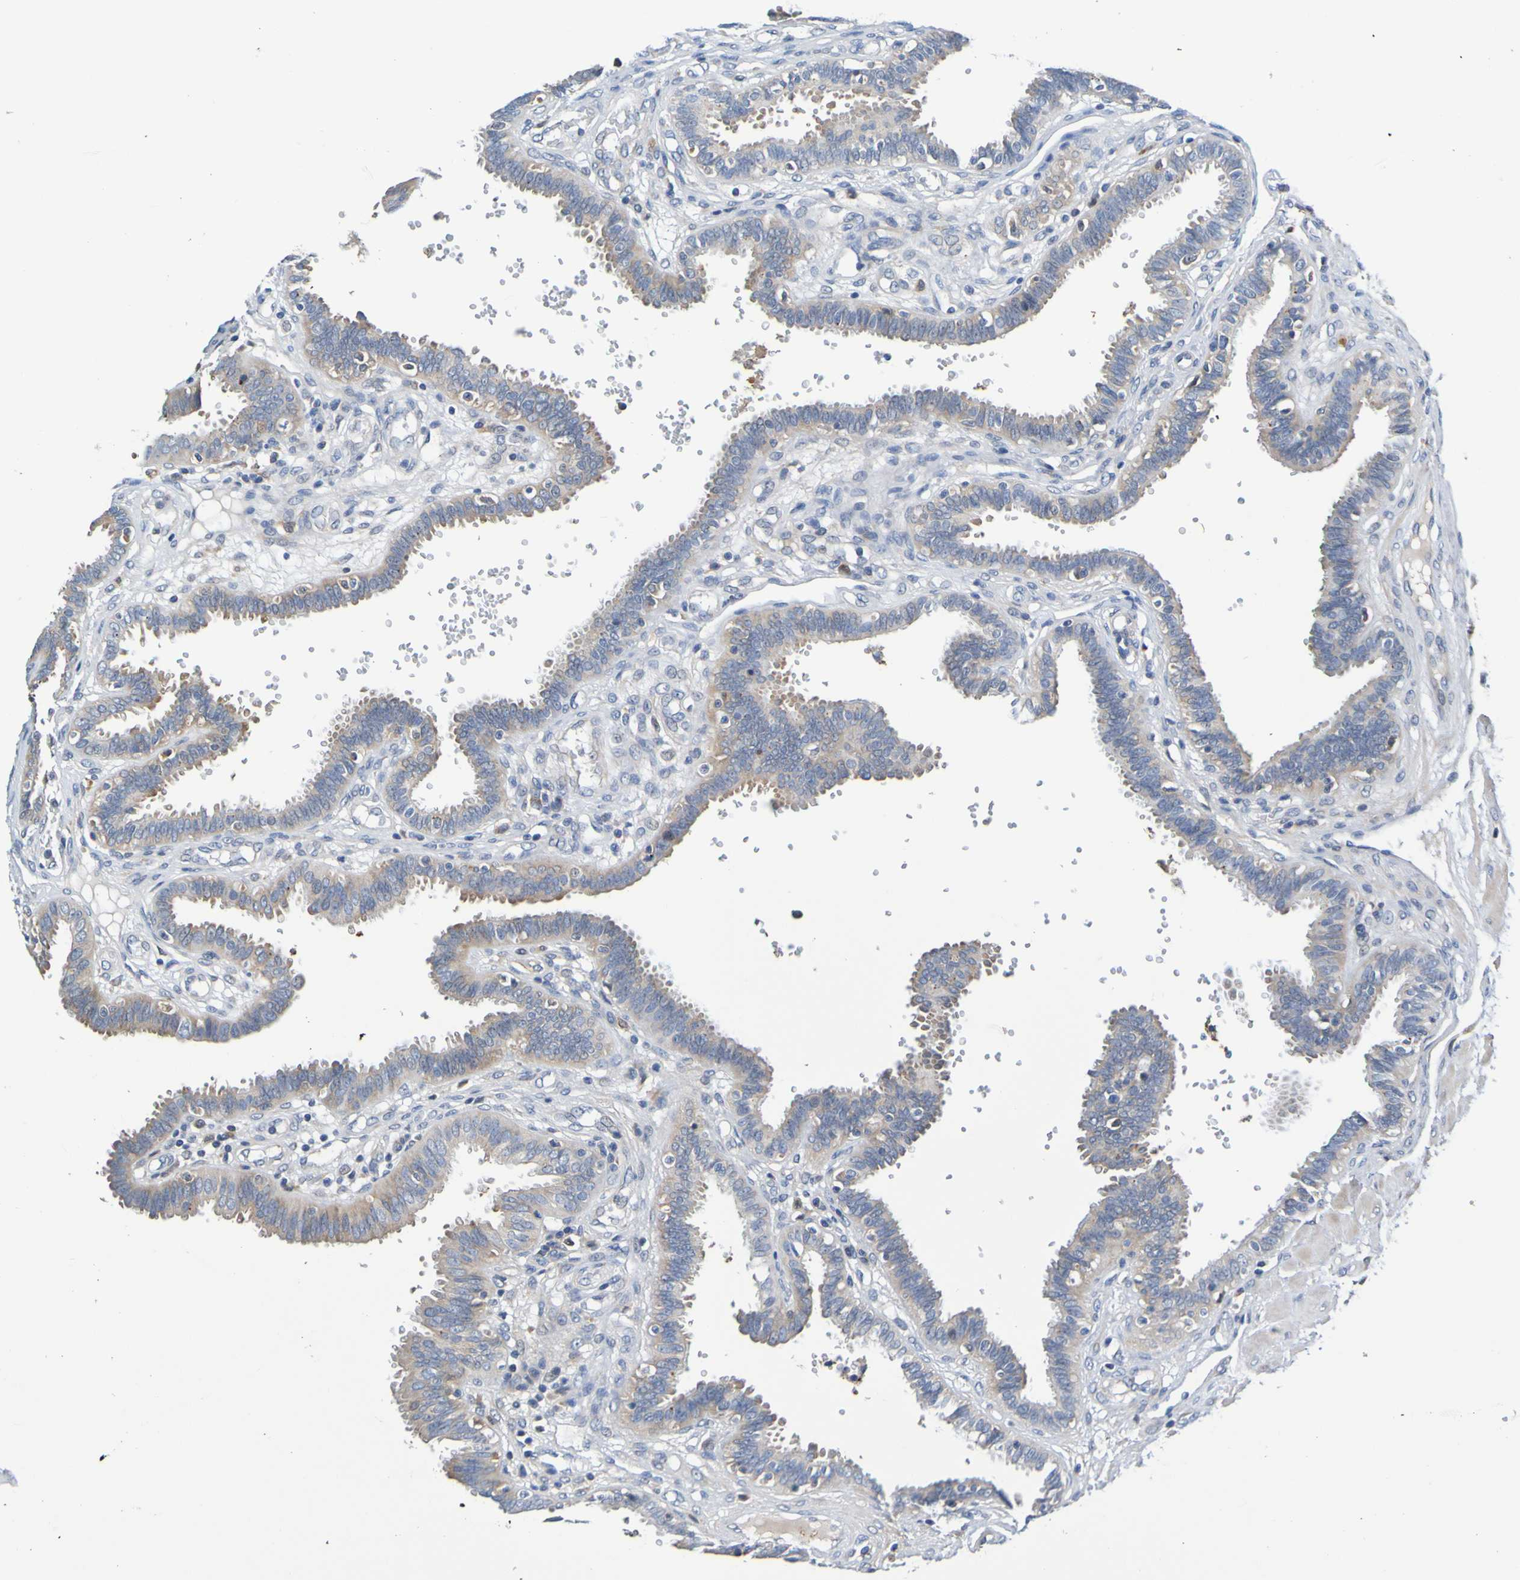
{"staining": {"intensity": "weak", "quantity": ">75%", "location": "cytoplasmic/membranous"}, "tissue": "fallopian tube", "cell_type": "Glandular cells", "image_type": "normal", "snomed": [{"axis": "morphology", "description": "Normal tissue, NOS"}, {"axis": "topography", "description": "Fallopian tube"}], "caption": "DAB (3,3'-diaminobenzidine) immunohistochemical staining of benign fallopian tube displays weak cytoplasmic/membranous protein expression in approximately >75% of glandular cells. (DAB (3,3'-diaminobenzidine) IHC with brightfield microscopy, high magnification).", "gene": "METAP2", "patient": {"sex": "female", "age": 32}}